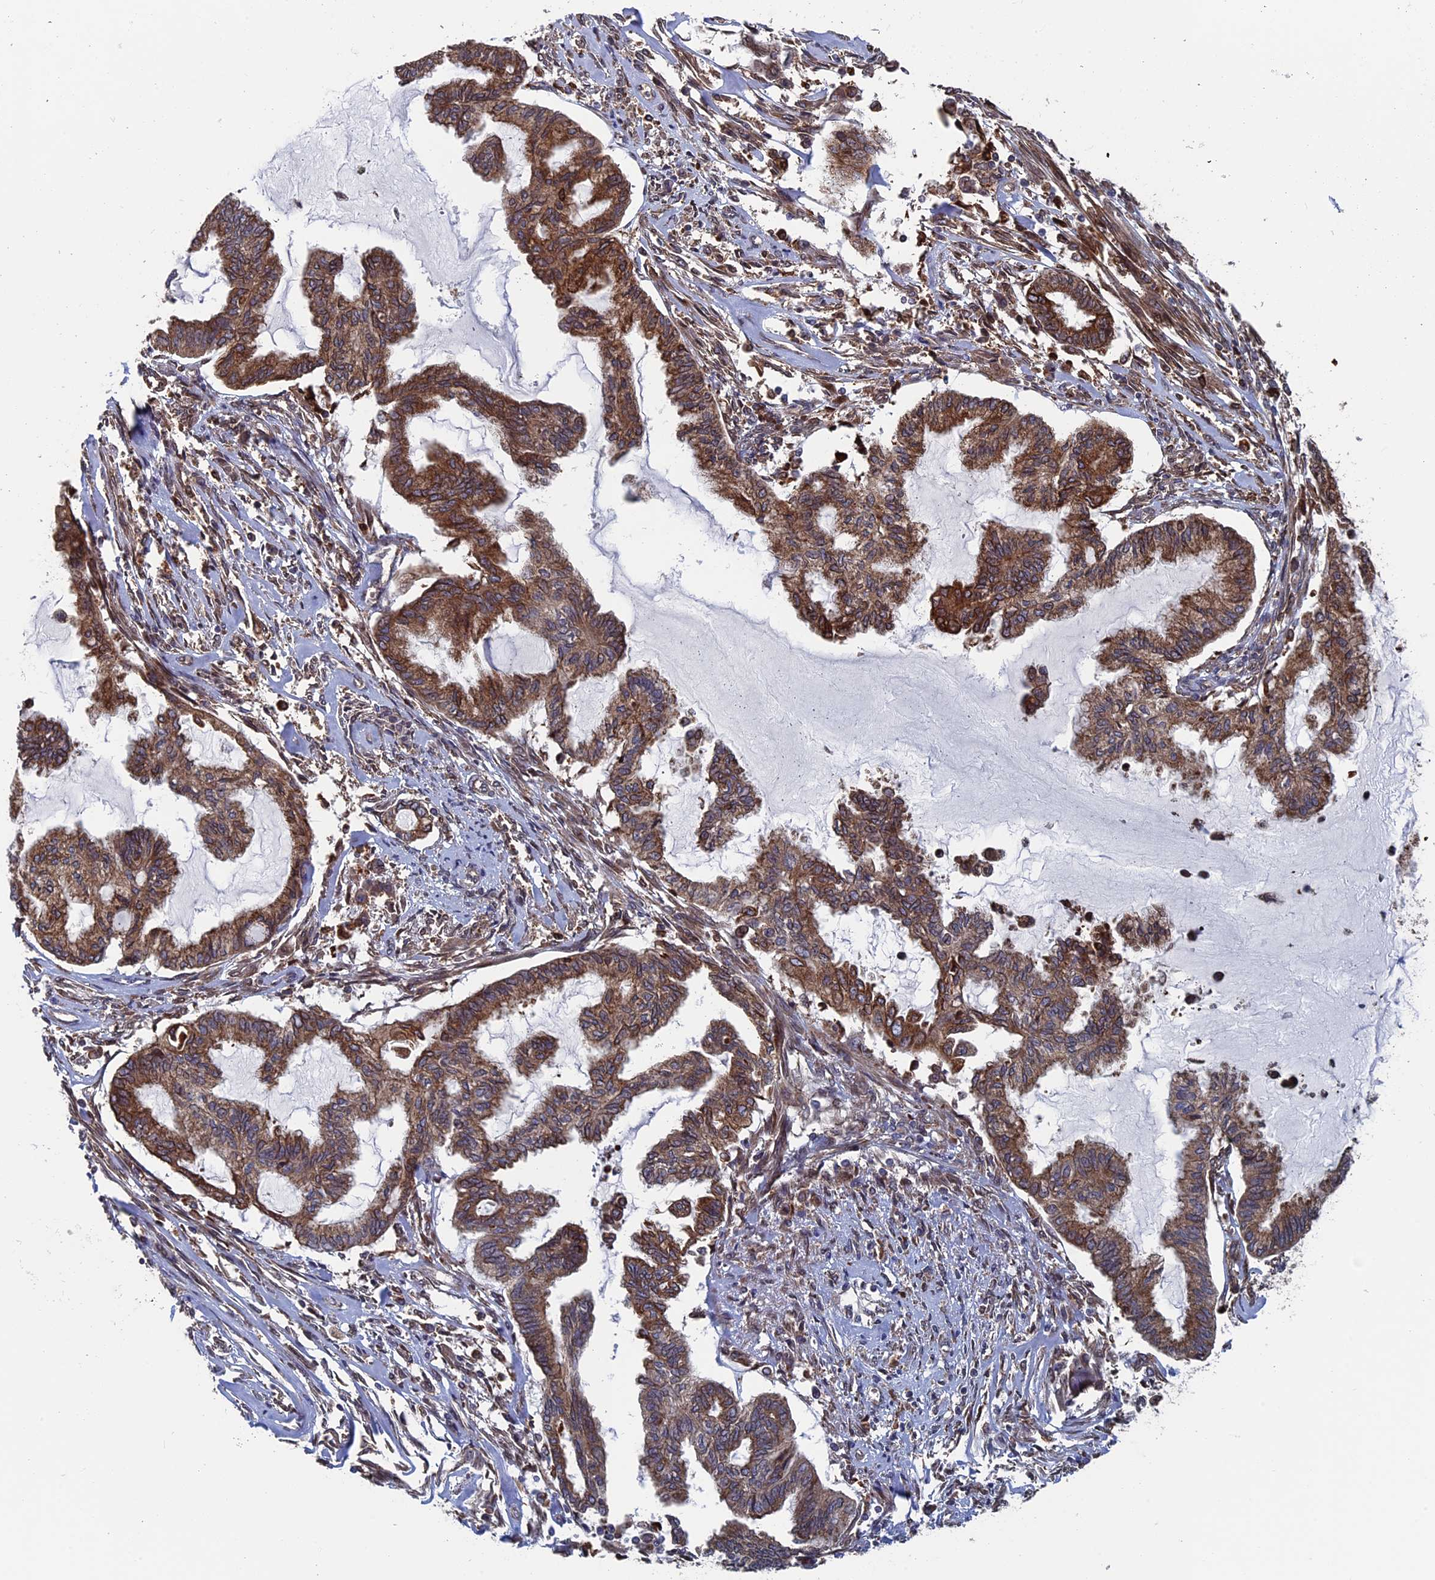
{"staining": {"intensity": "strong", "quantity": ">75%", "location": "cytoplasmic/membranous"}, "tissue": "endometrial cancer", "cell_type": "Tumor cells", "image_type": "cancer", "snomed": [{"axis": "morphology", "description": "Adenocarcinoma, NOS"}, {"axis": "topography", "description": "Endometrium"}], "caption": "Protein staining displays strong cytoplasmic/membranous expression in about >75% of tumor cells in adenocarcinoma (endometrial).", "gene": "RPUSD1", "patient": {"sex": "female", "age": 86}}